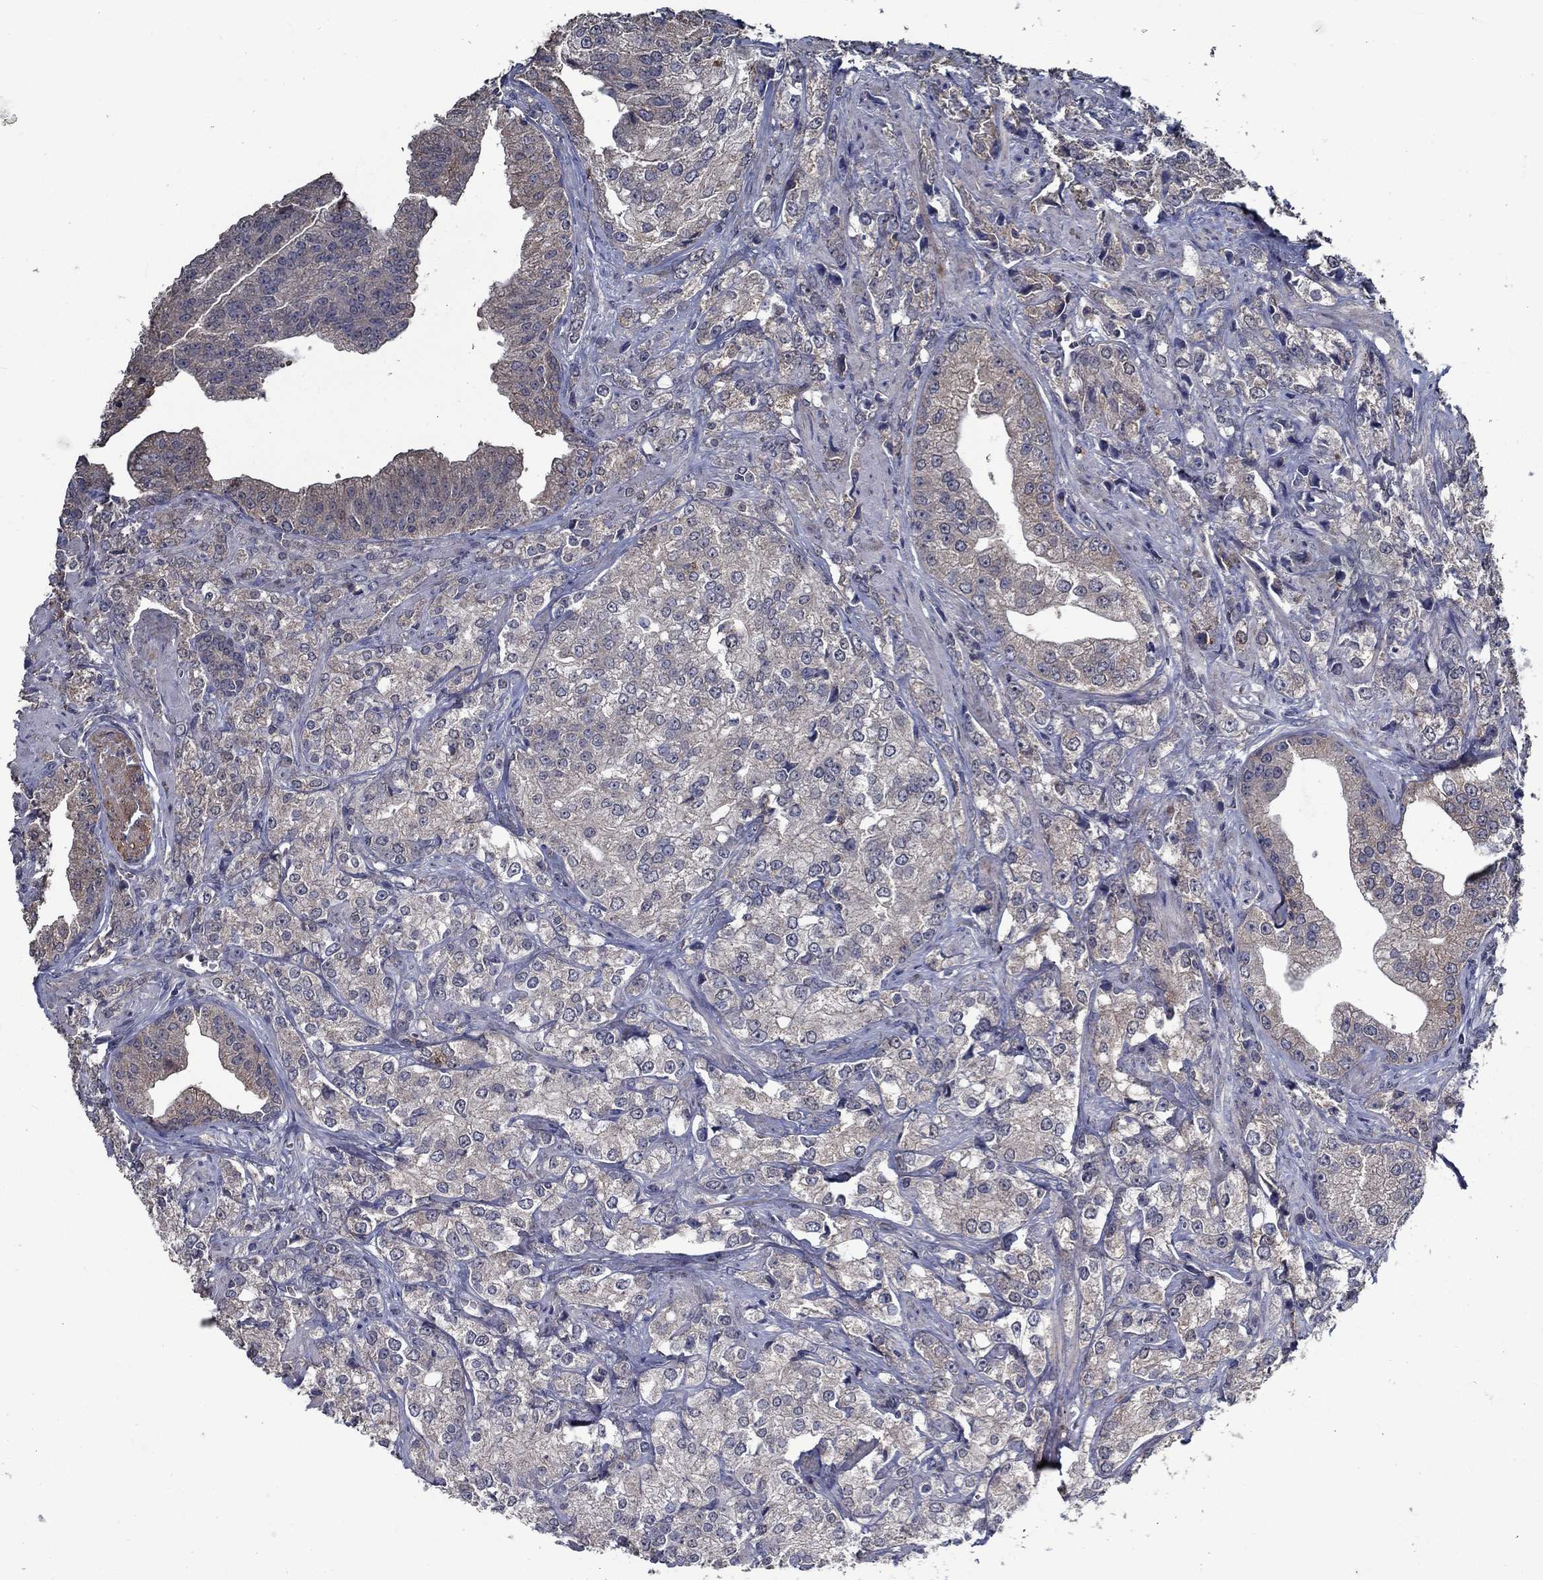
{"staining": {"intensity": "weak", "quantity": "<25%", "location": "cytoplasmic/membranous"}, "tissue": "prostate cancer", "cell_type": "Tumor cells", "image_type": "cancer", "snomed": [{"axis": "morphology", "description": "Adenocarcinoma, NOS"}, {"axis": "topography", "description": "Prostate and seminal vesicle, NOS"}, {"axis": "topography", "description": "Prostate"}], "caption": "This is a photomicrograph of immunohistochemistry (IHC) staining of adenocarcinoma (prostate), which shows no positivity in tumor cells. (Brightfield microscopy of DAB immunohistochemistry at high magnification).", "gene": "SLC44A1", "patient": {"sex": "male", "age": 68}}